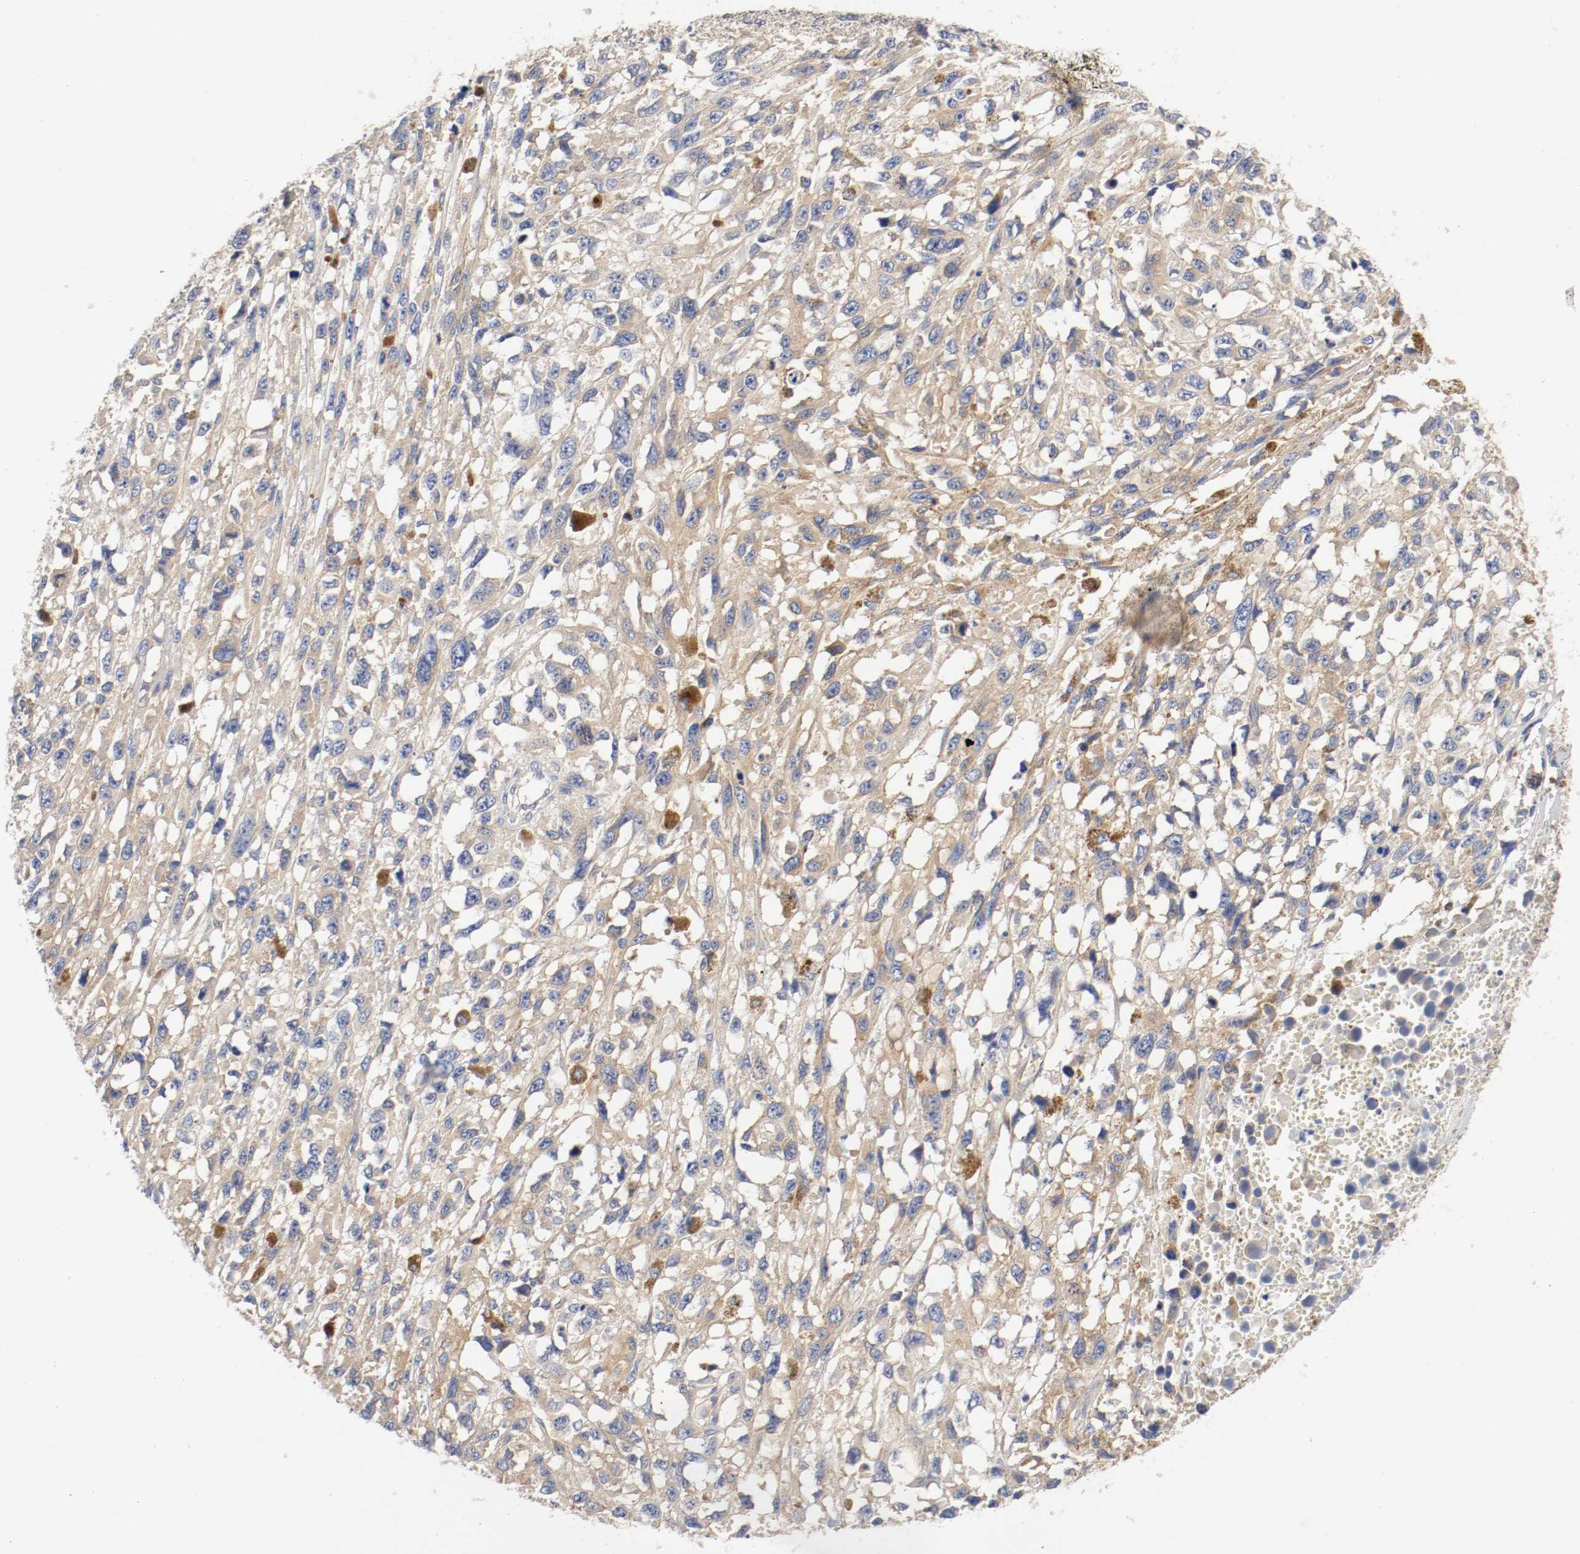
{"staining": {"intensity": "moderate", "quantity": ">75%", "location": "cytoplasmic/membranous"}, "tissue": "melanoma", "cell_type": "Tumor cells", "image_type": "cancer", "snomed": [{"axis": "morphology", "description": "Malignant melanoma, Metastatic site"}, {"axis": "topography", "description": "Lymph node"}], "caption": "This is a histology image of immunohistochemistry (IHC) staining of malignant melanoma (metastatic site), which shows moderate positivity in the cytoplasmic/membranous of tumor cells.", "gene": "HGS", "patient": {"sex": "male", "age": 59}}